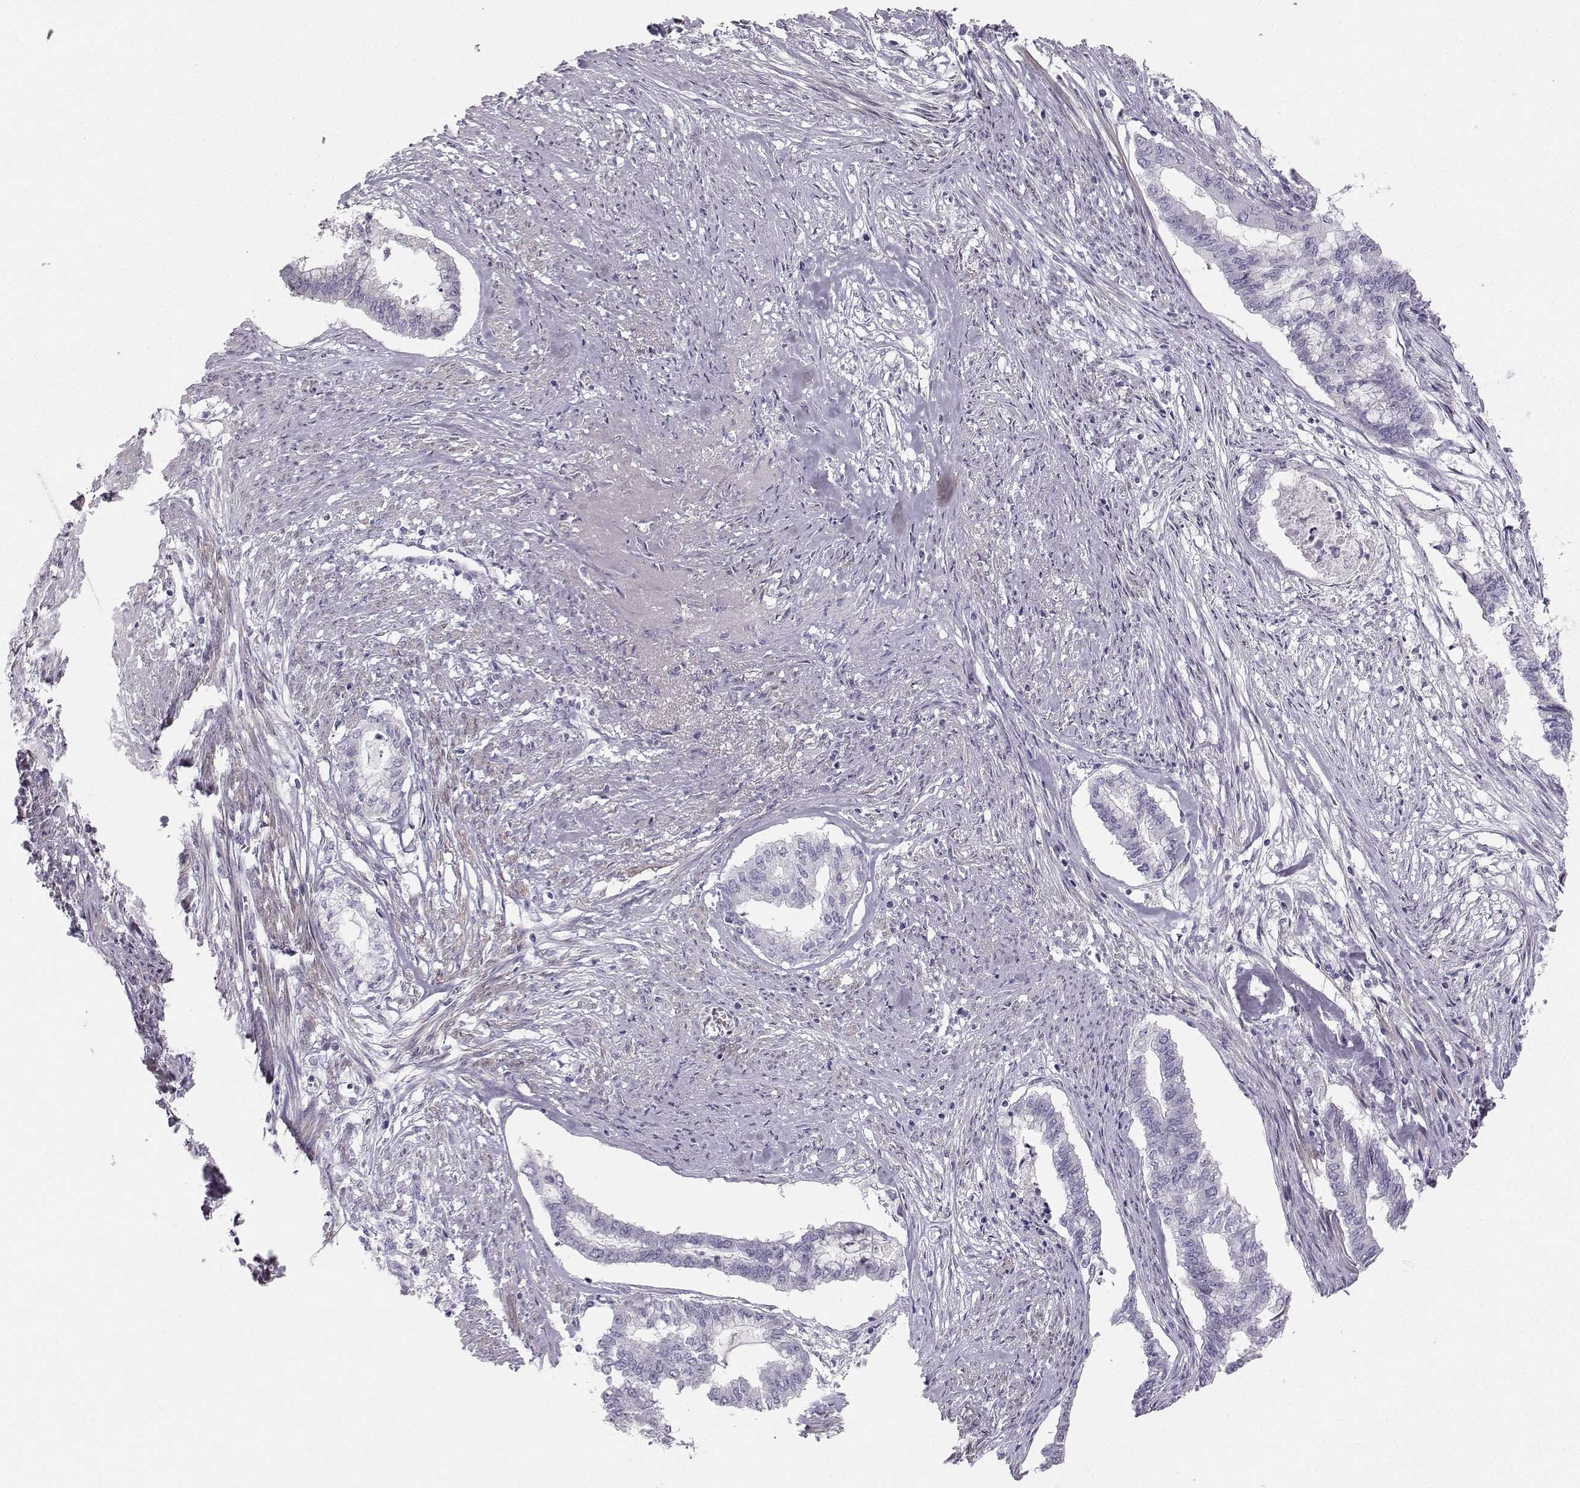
{"staining": {"intensity": "negative", "quantity": "none", "location": "none"}, "tissue": "endometrial cancer", "cell_type": "Tumor cells", "image_type": "cancer", "snomed": [{"axis": "morphology", "description": "Adenocarcinoma, NOS"}, {"axis": "topography", "description": "Endometrium"}], "caption": "The immunohistochemistry (IHC) image has no significant expression in tumor cells of adenocarcinoma (endometrial) tissue. Nuclei are stained in blue.", "gene": "CASR", "patient": {"sex": "female", "age": 79}}